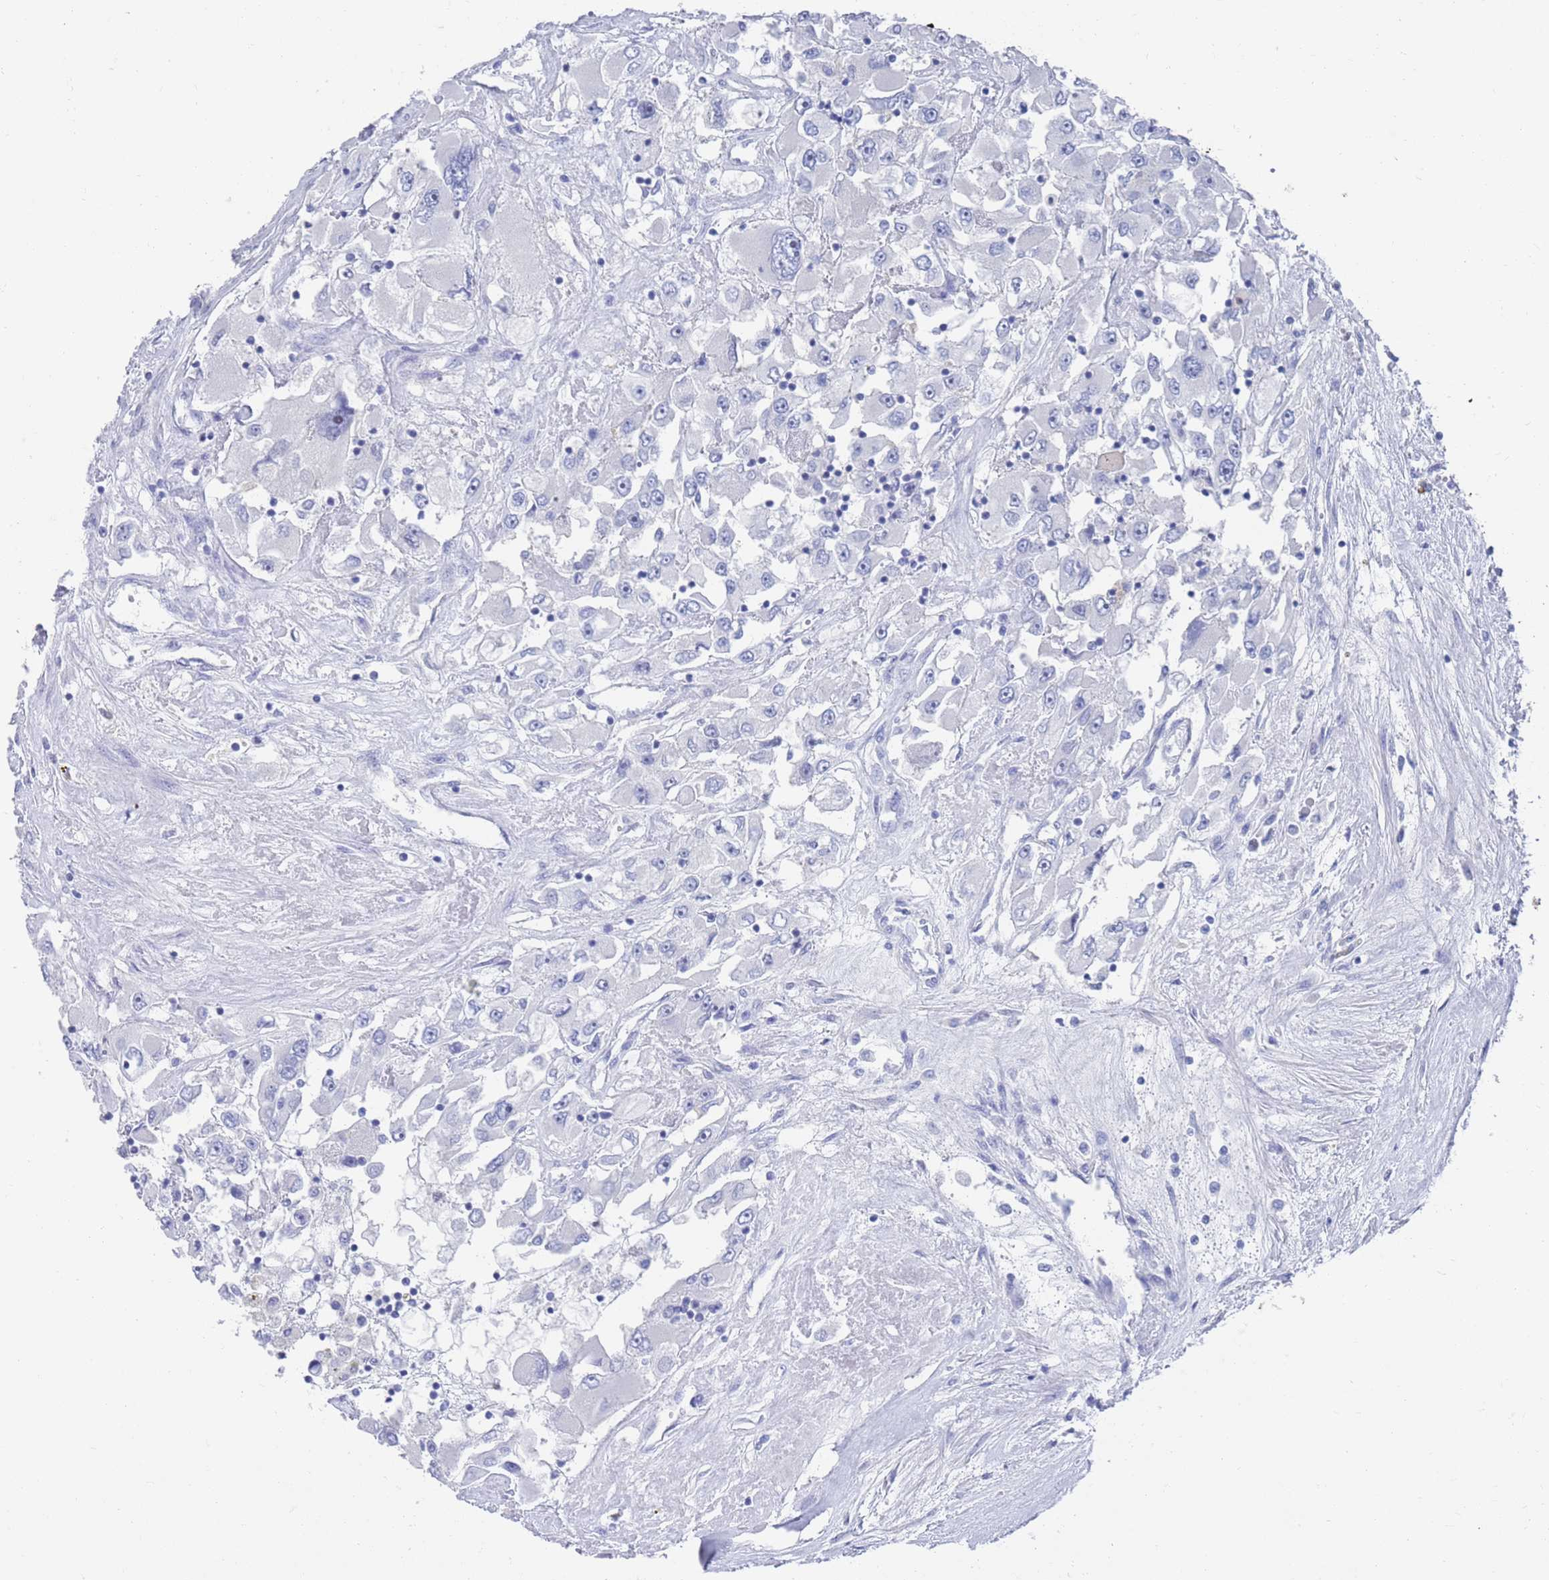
{"staining": {"intensity": "negative", "quantity": "none", "location": "none"}, "tissue": "renal cancer", "cell_type": "Tumor cells", "image_type": "cancer", "snomed": [{"axis": "morphology", "description": "Adenocarcinoma, NOS"}, {"axis": "topography", "description": "Kidney"}], "caption": "Tumor cells are negative for protein expression in human renal adenocarcinoma.", "gene": "MTMR2", "patient": {"sex": "female", "age": 52}}